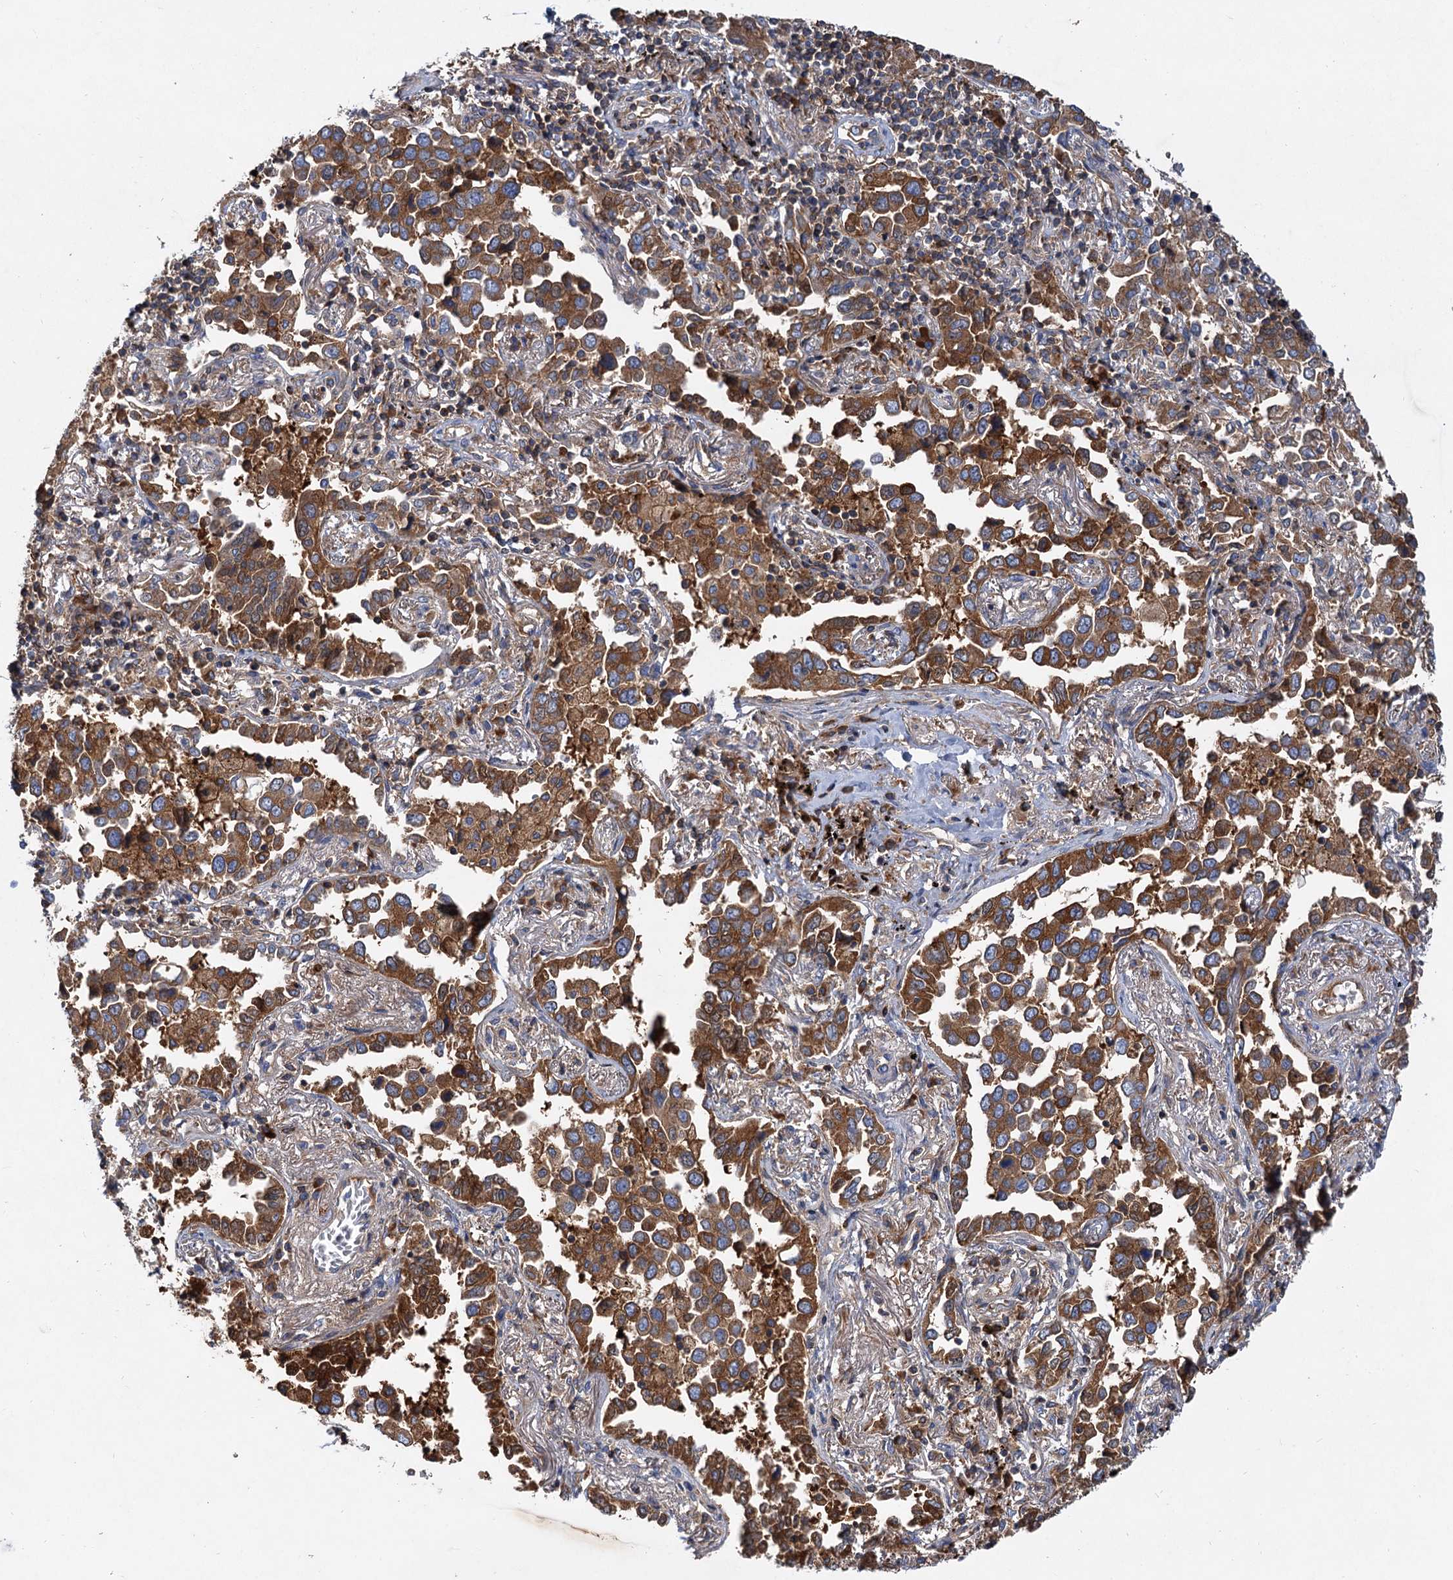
{"staining": {"intensity": "strong", "quantity": ">75%", "location": "cytoplasmic/membranous"}, "tissue": "lung cancer", "cell_type": "Tumor cells", "image_type": "cancer", "snomed": [{"axis": "morphology", "description": "Adenocarcinoma, NOS"}, {"axis": "topography", "description": "Lung"}], "caption": "This image shows immunohistochemistry staining of lung adenocarcinoma, with high strong cytoplasmic/membranous expression in about >75% of tumor cells.", "gene": "ALKBH7", "patient": {"sex": "male", "age": 67}}